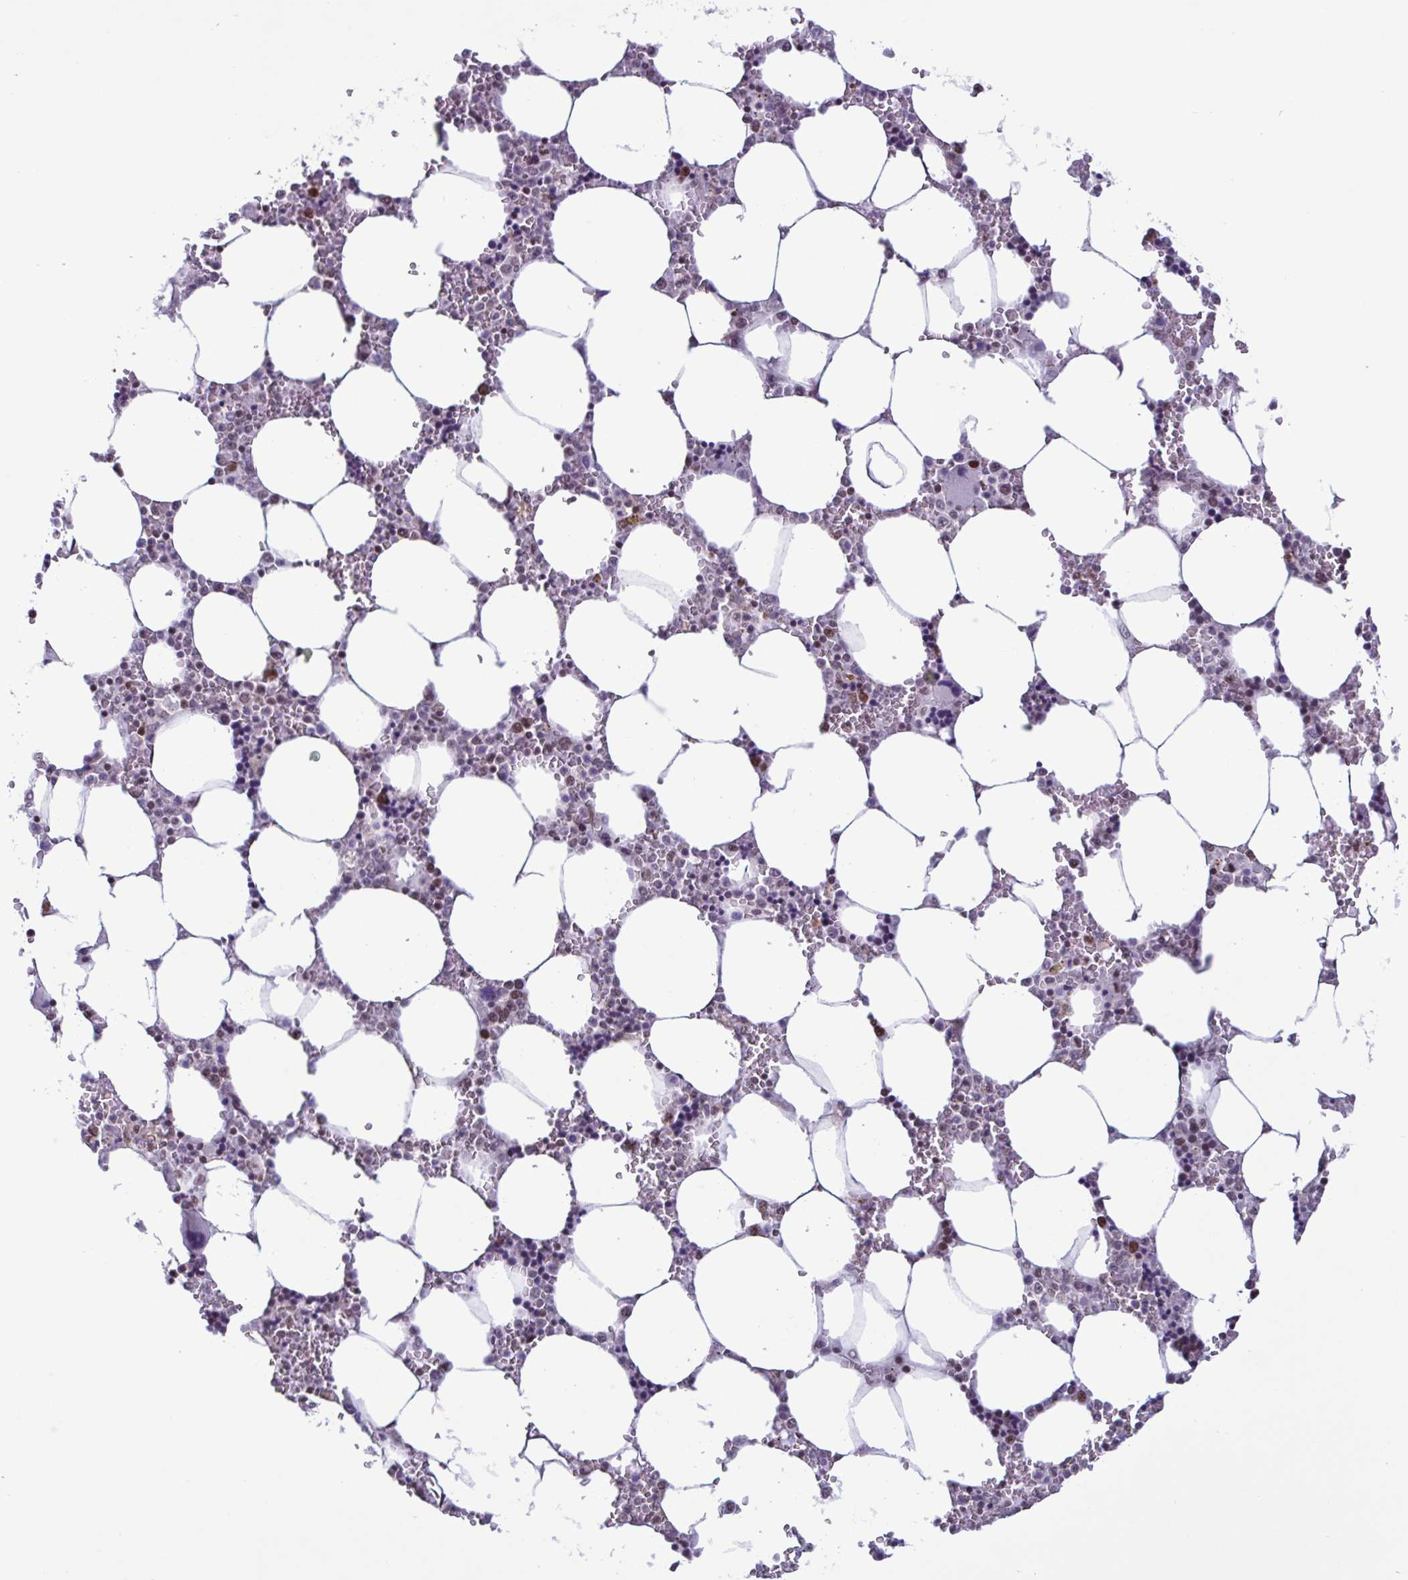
{"staining": {"intensity": "moderate", "quantity": "<25%", "location": "nuclear"}, "tissue": "bone marrow", "cell_type": "Hematopoietic cells", "image_type": "normal", "snomed": [{"axis": "morphology", "description": "Normal tissue, NOS"}, {"axis": "topography", "description": "Bone marrow"}], "caption": "This photomicrograph displays immunohistochemistry (IHC) staining of benign human bone marrow, with low moderate nuclear positivity in approximately <25% of hematopoietic cells.", "gene": "TIMM21", "patient": {"sex": "male", "age": 64}}